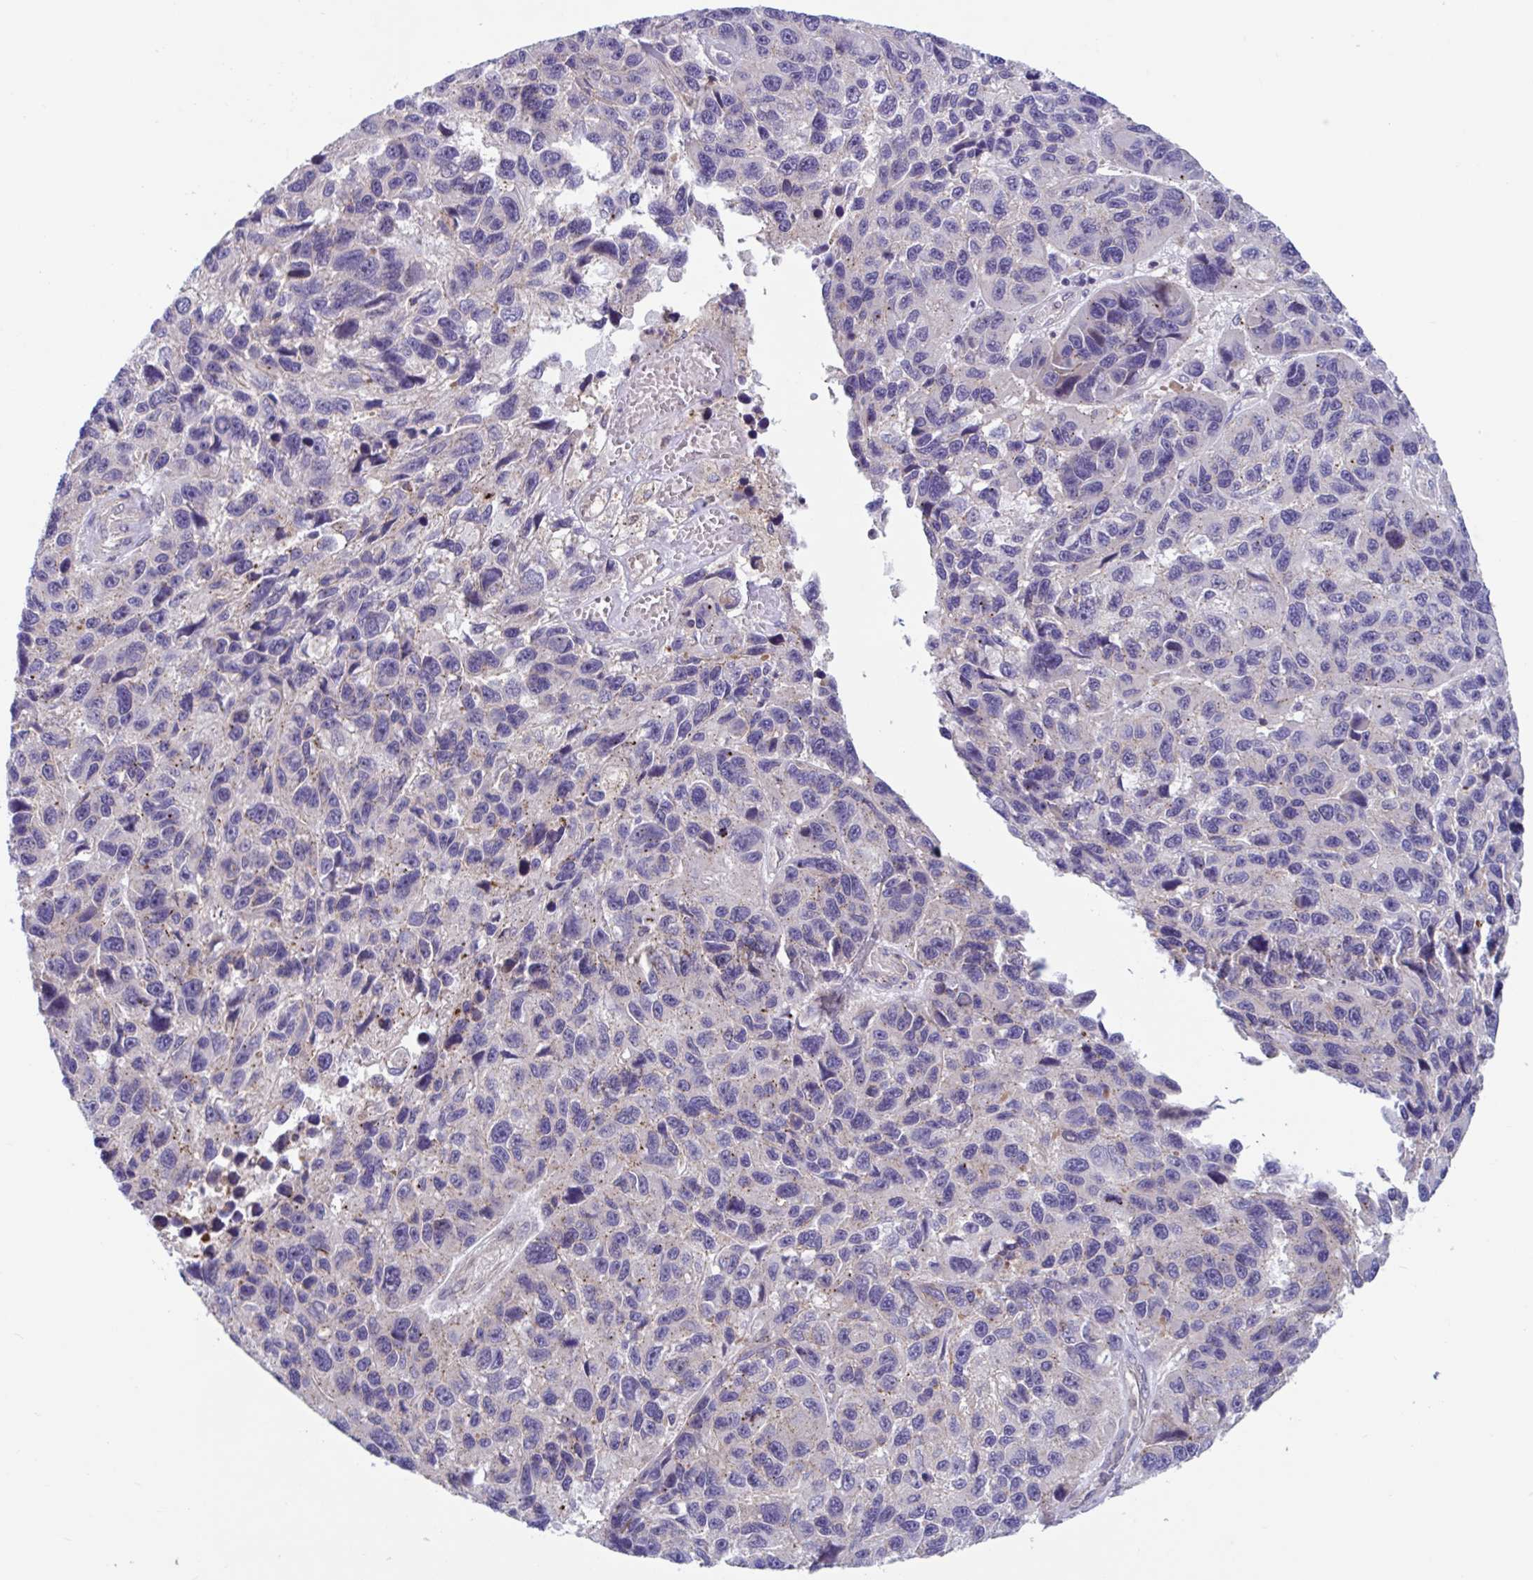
{"staining": {"intensity": "weak", "quantity": "25%-75%", "location": "cytoplasmic/membranous"}, "tissue": "melanoma", "cell_type": "Tumor cells", "image_type": "cancer", "snomed": [{"axis": "morphology", "description": "Malignant melanoma, NOS"}, {"axis": "topography", "description": "Skin"}], "caption": "This is an image of IHC staining of melanoma, which shows weak staining in the cytoplasmic/membranous of tumor cells.", "gene": "IST1", "patient": {"sex": "male", "age": 53}}